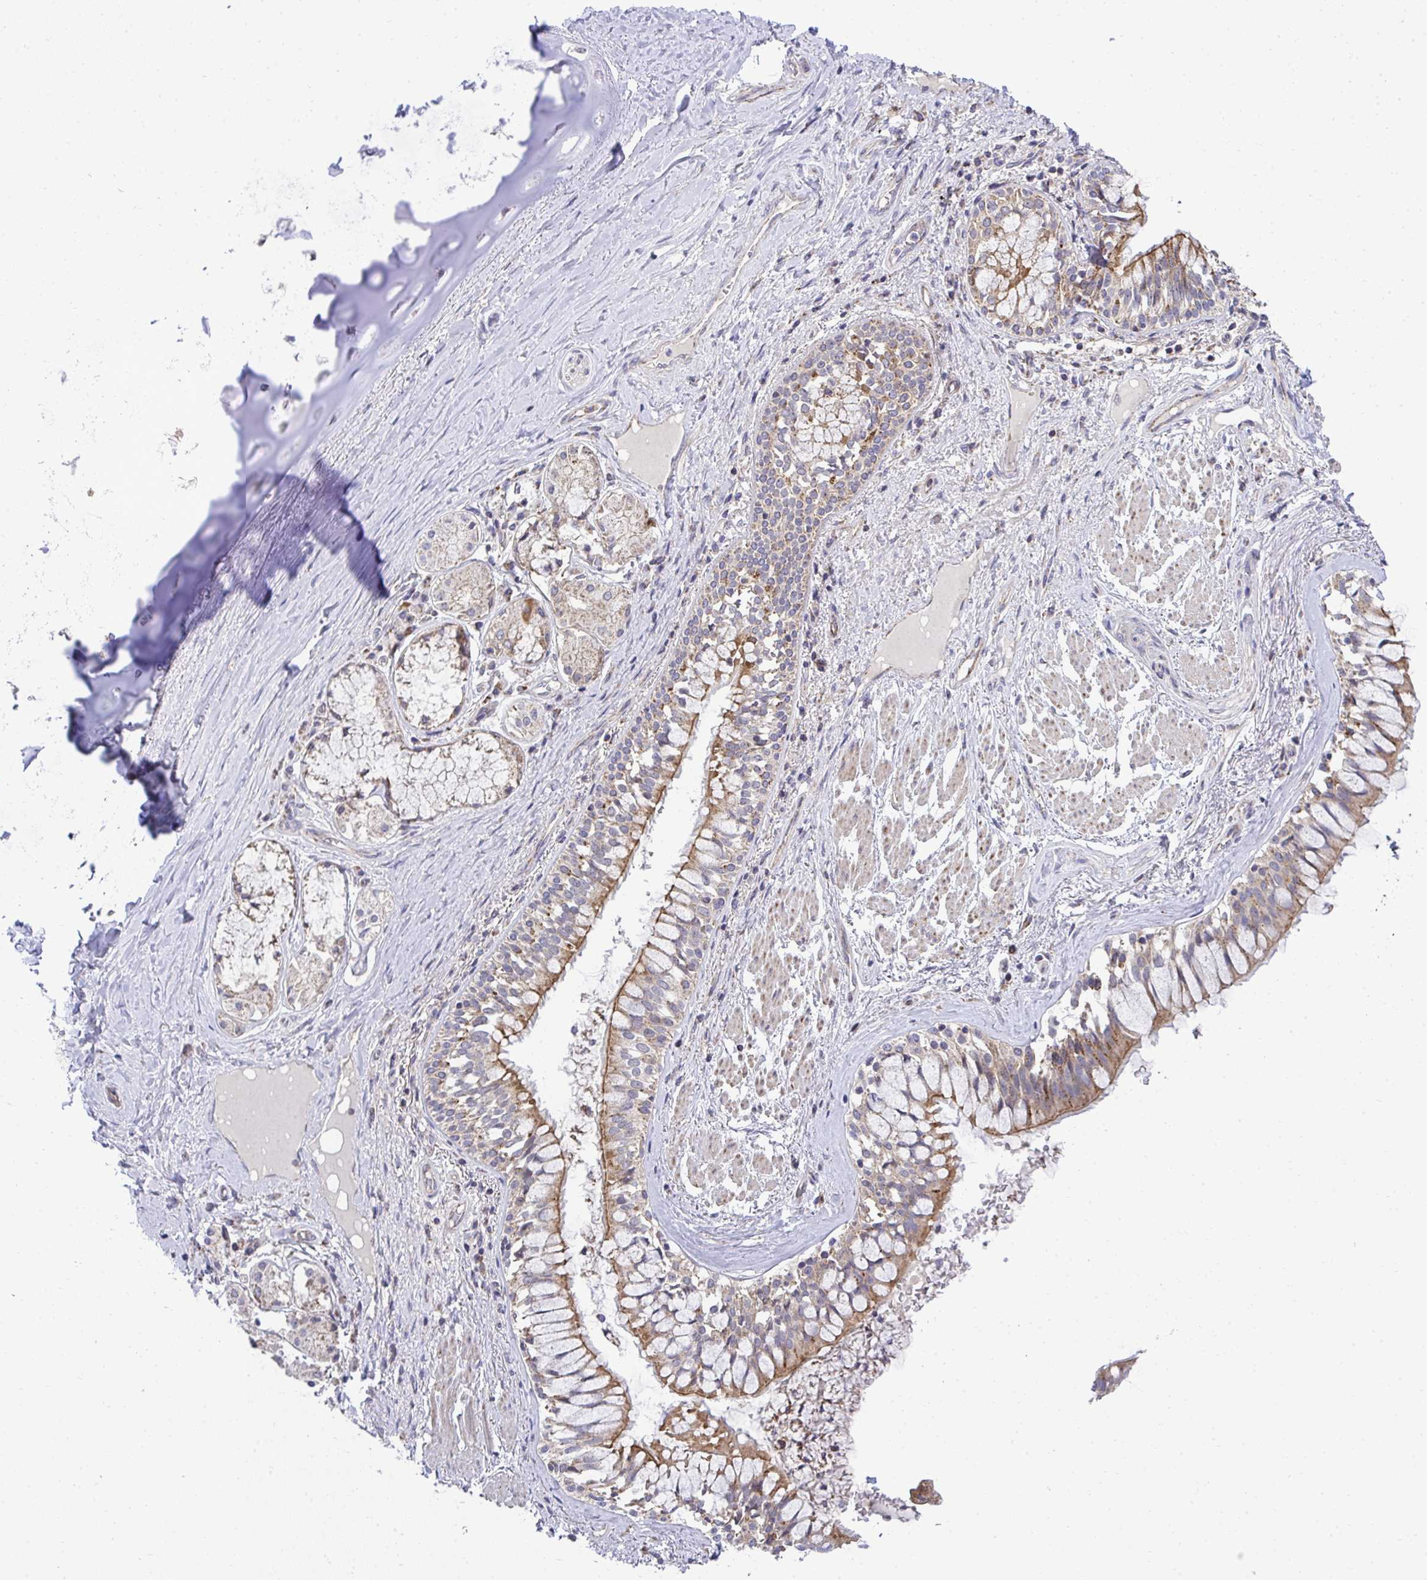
{"staining": {"intensity": "negative", "quantity": "none", "location": "none"}, "tissue": "soft tissue", "cell_type": "Chondrocytes", "image_type": "normal", "snomed": [{"axis": "morphology", "description": "Normal tissue, NOS"}, {"axis": "topography", "description": "Cartilage tissue"}, {"axis": "topography", "description": "Bronchus"}], "caption": "This is an IHC image of normal human soft tissue. There is no expression in chondrocytes.", "gene": "XAF1", "patient": {"sex": "male", "age": 64}}